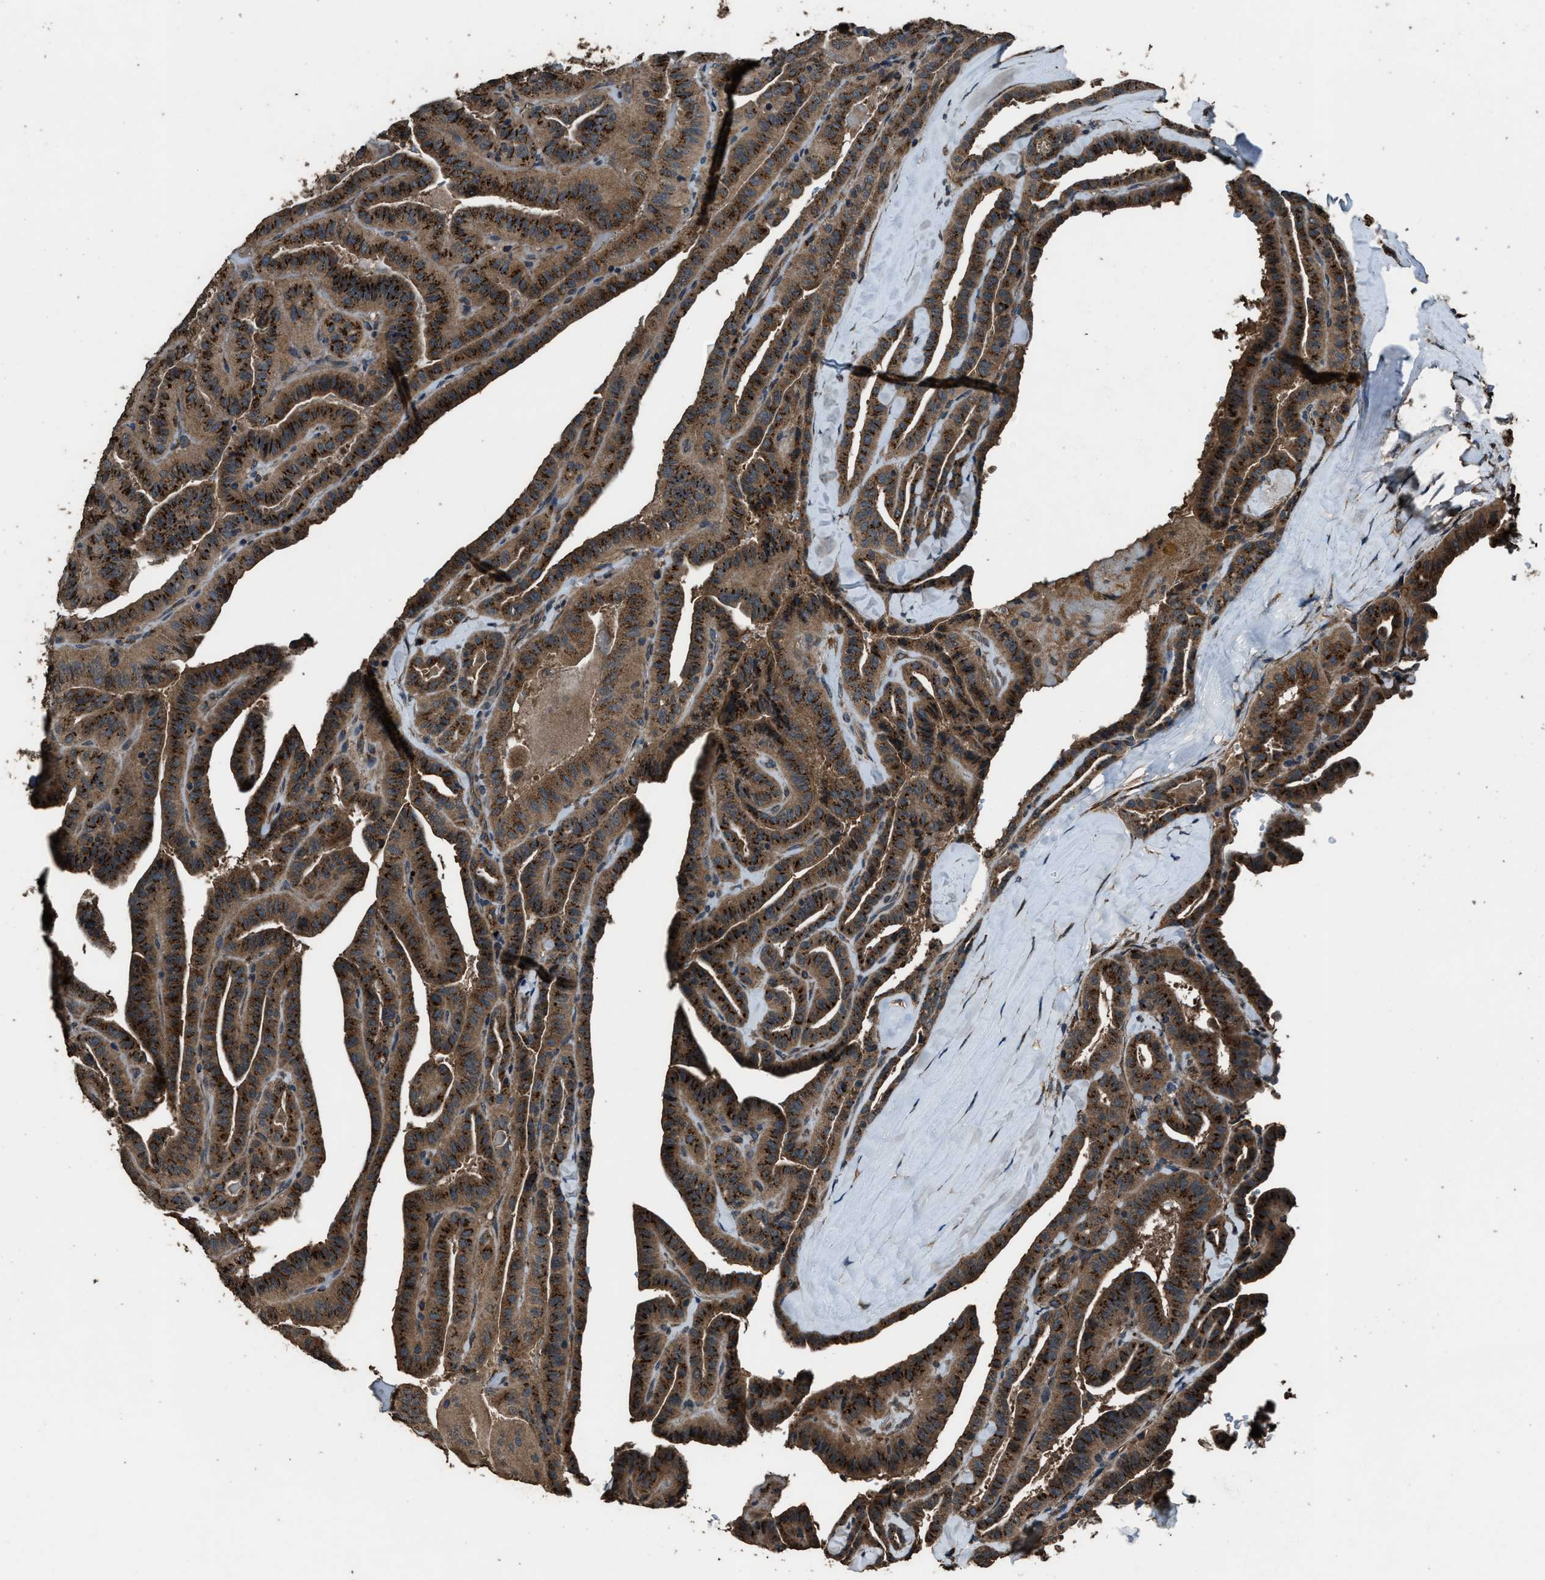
{"staining": {"intensity": "strong", "quantity": ">75%", "location": "cytoplasmic/membranous"}, "tissue": "thyroid cancer", "cell_type": "Tumor cells", "image_type": "cancer", "snomed": [{"axis": "morphology", "description": "Papillary adenocarcinoma, NOS"}, {"axis": "topography", "description": "Thyroid gland"}], "caption": "Strong cytoplasmic/membranous positivity for a protein is appreciated in approximately >75% of tumor cells of papillary adenocarcinoma (thyroid) using IHC.", "gene": "SLC38A10", "patient": {"sex": "male", "age": 77}}